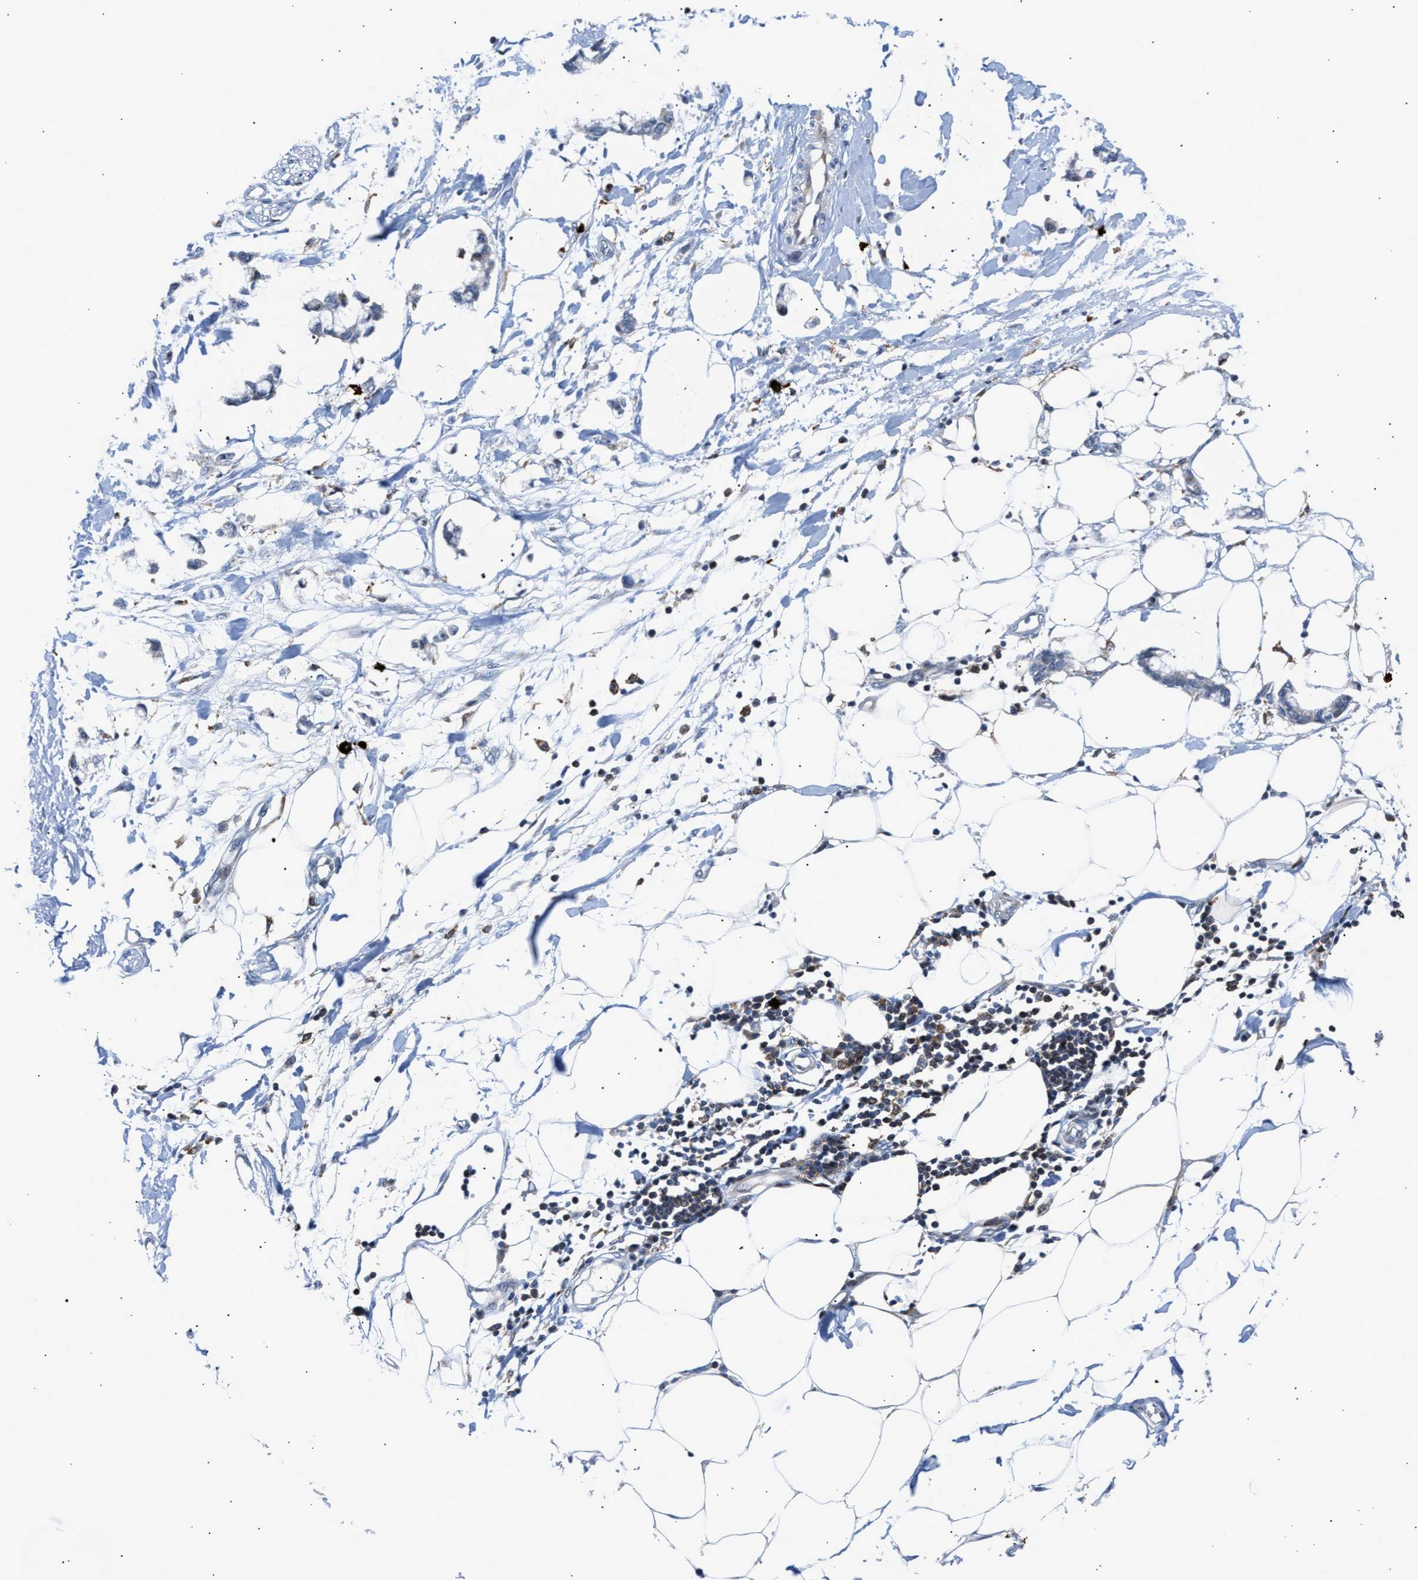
{"staining": {"intensity": "negative", "quantity": "none", "location": "nuclear"}, "tissue": "adipose tissue", "cell_type": "Adipocytes", "image_type": "normal", "snomed": [{"axis": "morphology", "description": "Normal tissue, NOS"}, {"axis": "morphology", "description": "Adenocarcinoma, NOS"}, {"axis": "topography", "description": "Colon"}, {"axis": "topography", "description": "Peripheral nerve tissue"}], "caption": "Benign adipose tissue was stained to show a protein in brown. There is no significant positivity in adipocytes.", "gene": "ATP9A", "patient": {"sex": "male", "age": 14}}